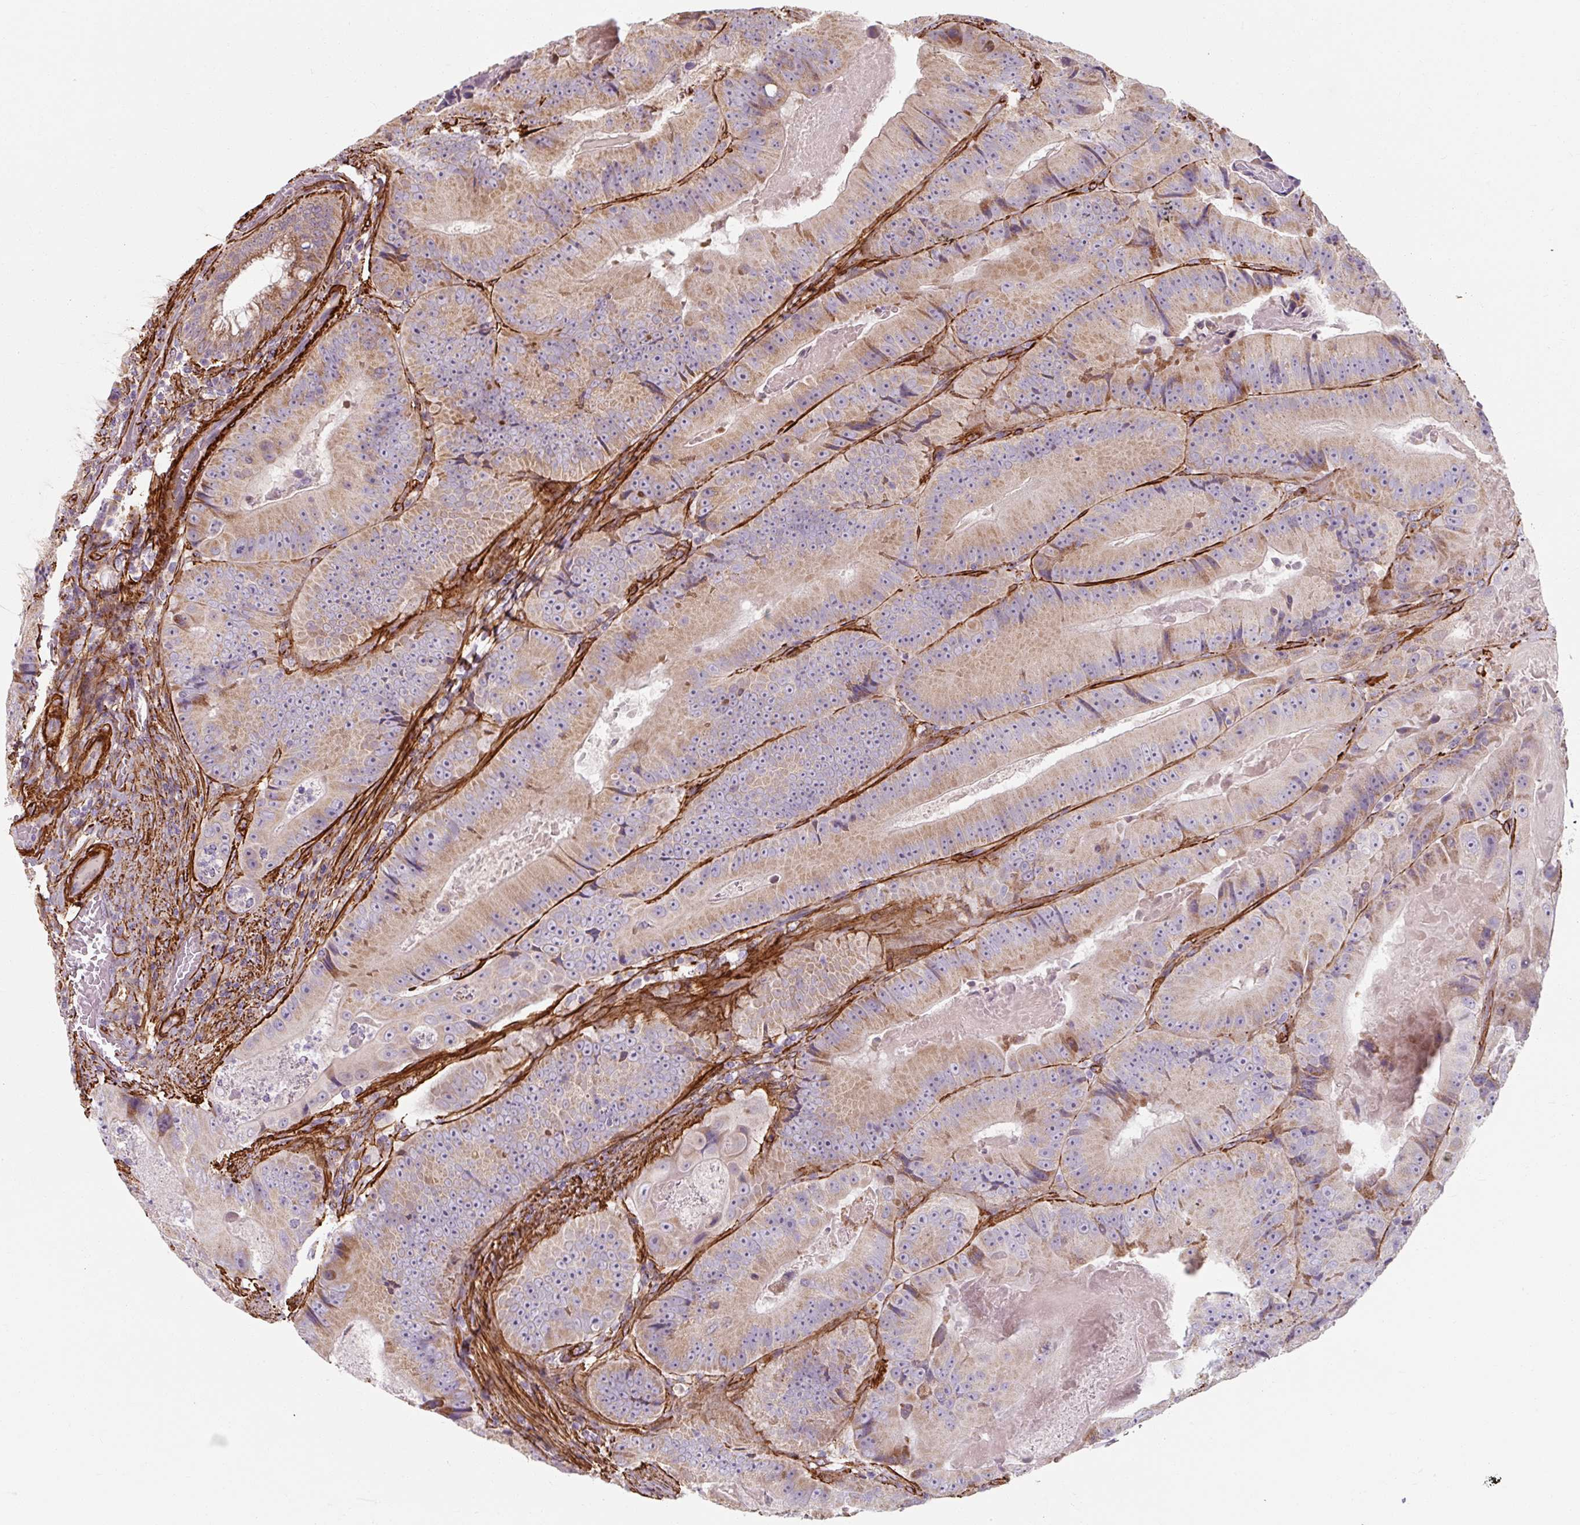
{"staining": {"intensity": "weak", "quantity": "25%-75%", "location": "cytoplasmic/membranous"}, "tissue": "colorectal cancer", "cell_type": "Tumor cells", "image_type": "cancer", "snomed": [{"axis": "morphology", "description": "Adenocarcinoma, NOS"}, {"axis": "topography", "description": "Colon"}], "caption": "Adenocarcinoma (colorectal) stained with immunohistochemistry exhibits weak cytoplasmic/membranous expression in approximately 25%-75% of tumor cells. (Stains: DAB in brown, nuclei in blue, Microscopy: brightfield microscopy at high magnification).", "gene": "MRPS5", "patient": {"sex": "female", "age": 86}}